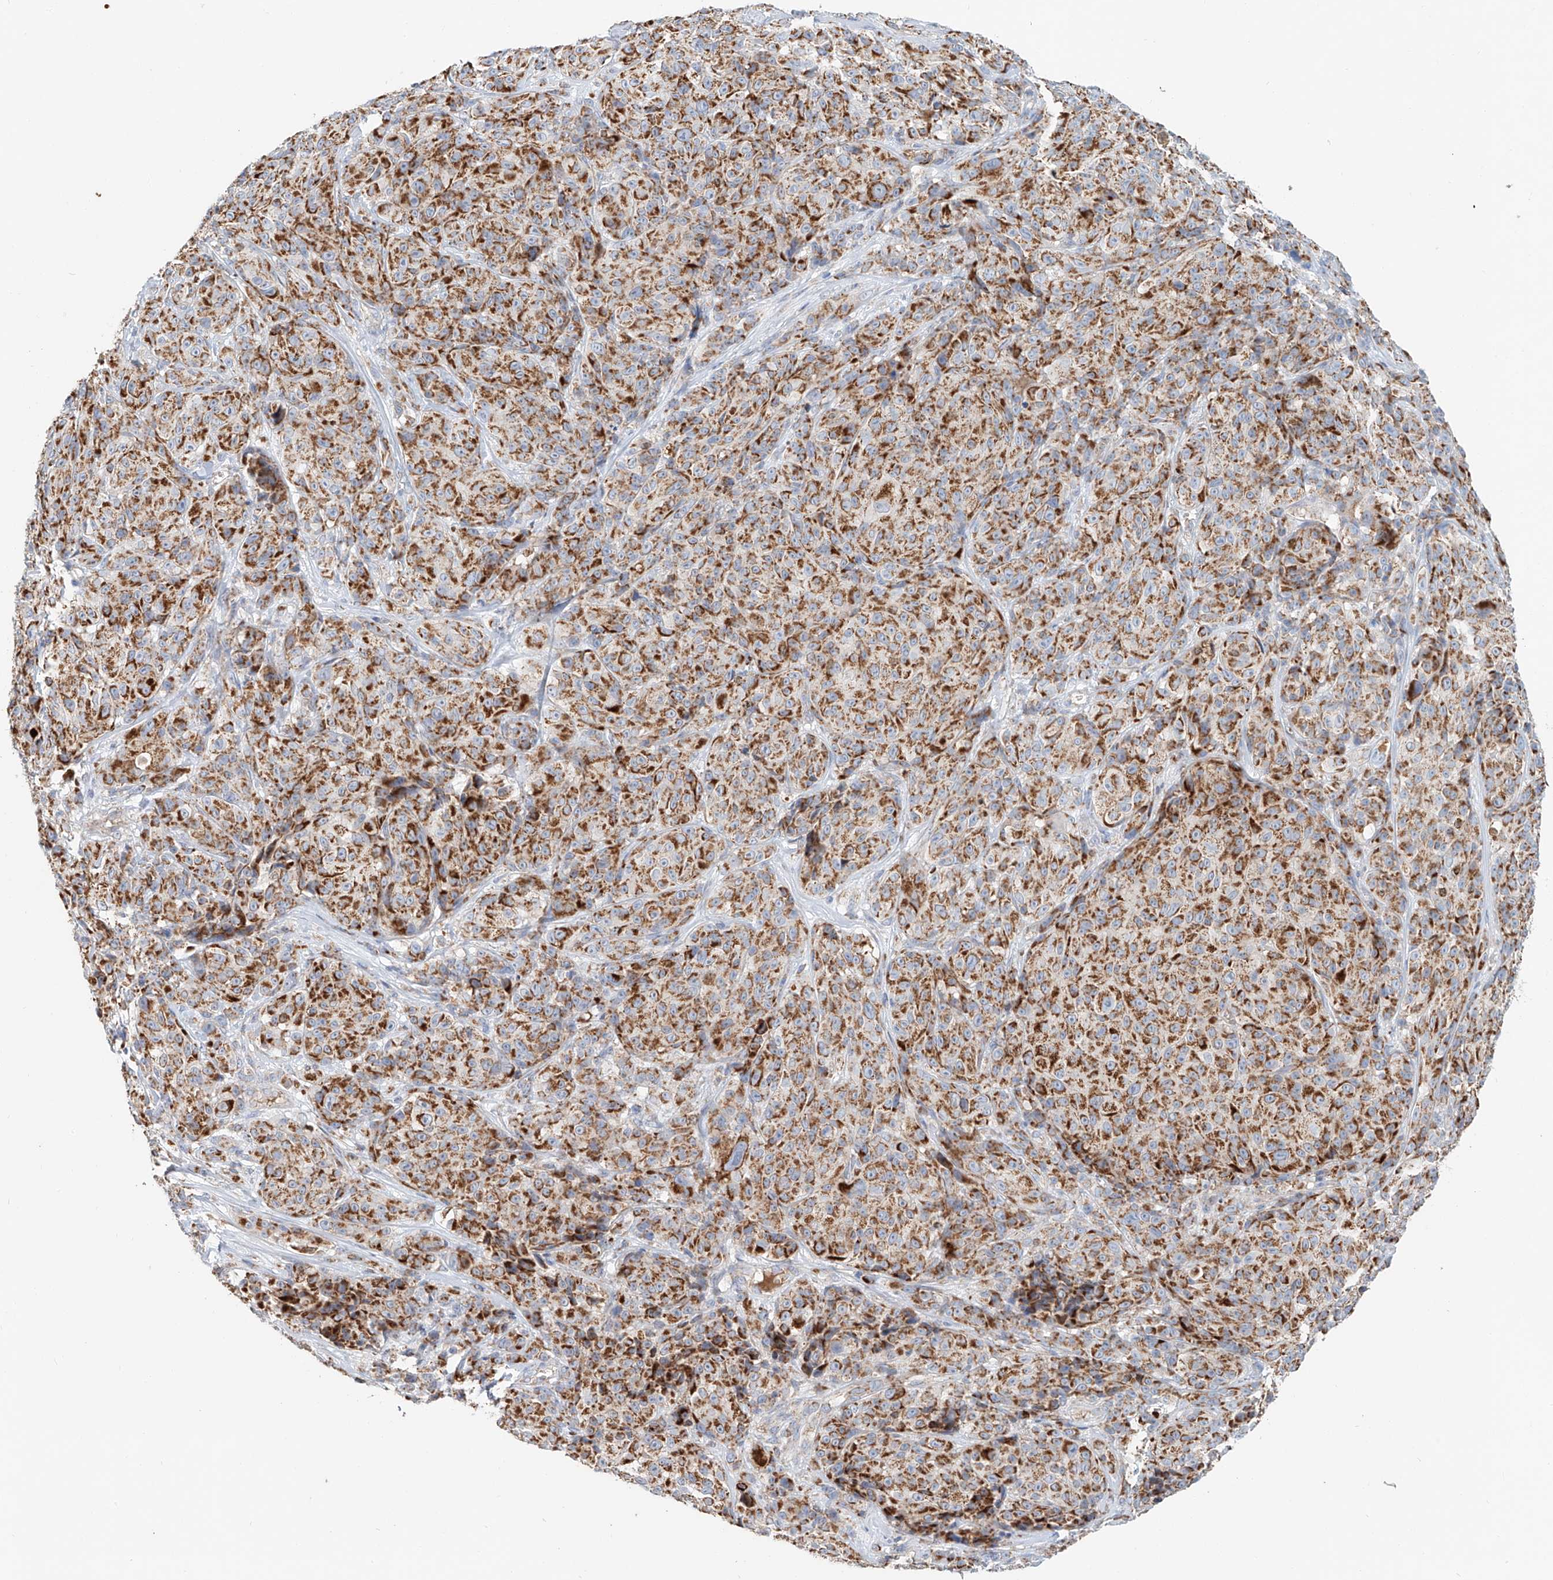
{"staining": {"intensity": "strong", "quantity": ">75%", "location": "cytoplasmic/membranous"}, "tissue": "melanoma", "cell_type": "Tumor cells", "image_type": "cancer", "snomed": [{"axis": "morphology", "description": "Malignant melanoma, NOS"}, {"axis": "topography", "description": "Skin"}], "caption": "Protein expression analysis of human melanoma reveals strong cytoplasmic/membranous expression in about >75% of tumor cells.", "gene": "CARD10", "patient": {"sex": "male", "age": 73}}